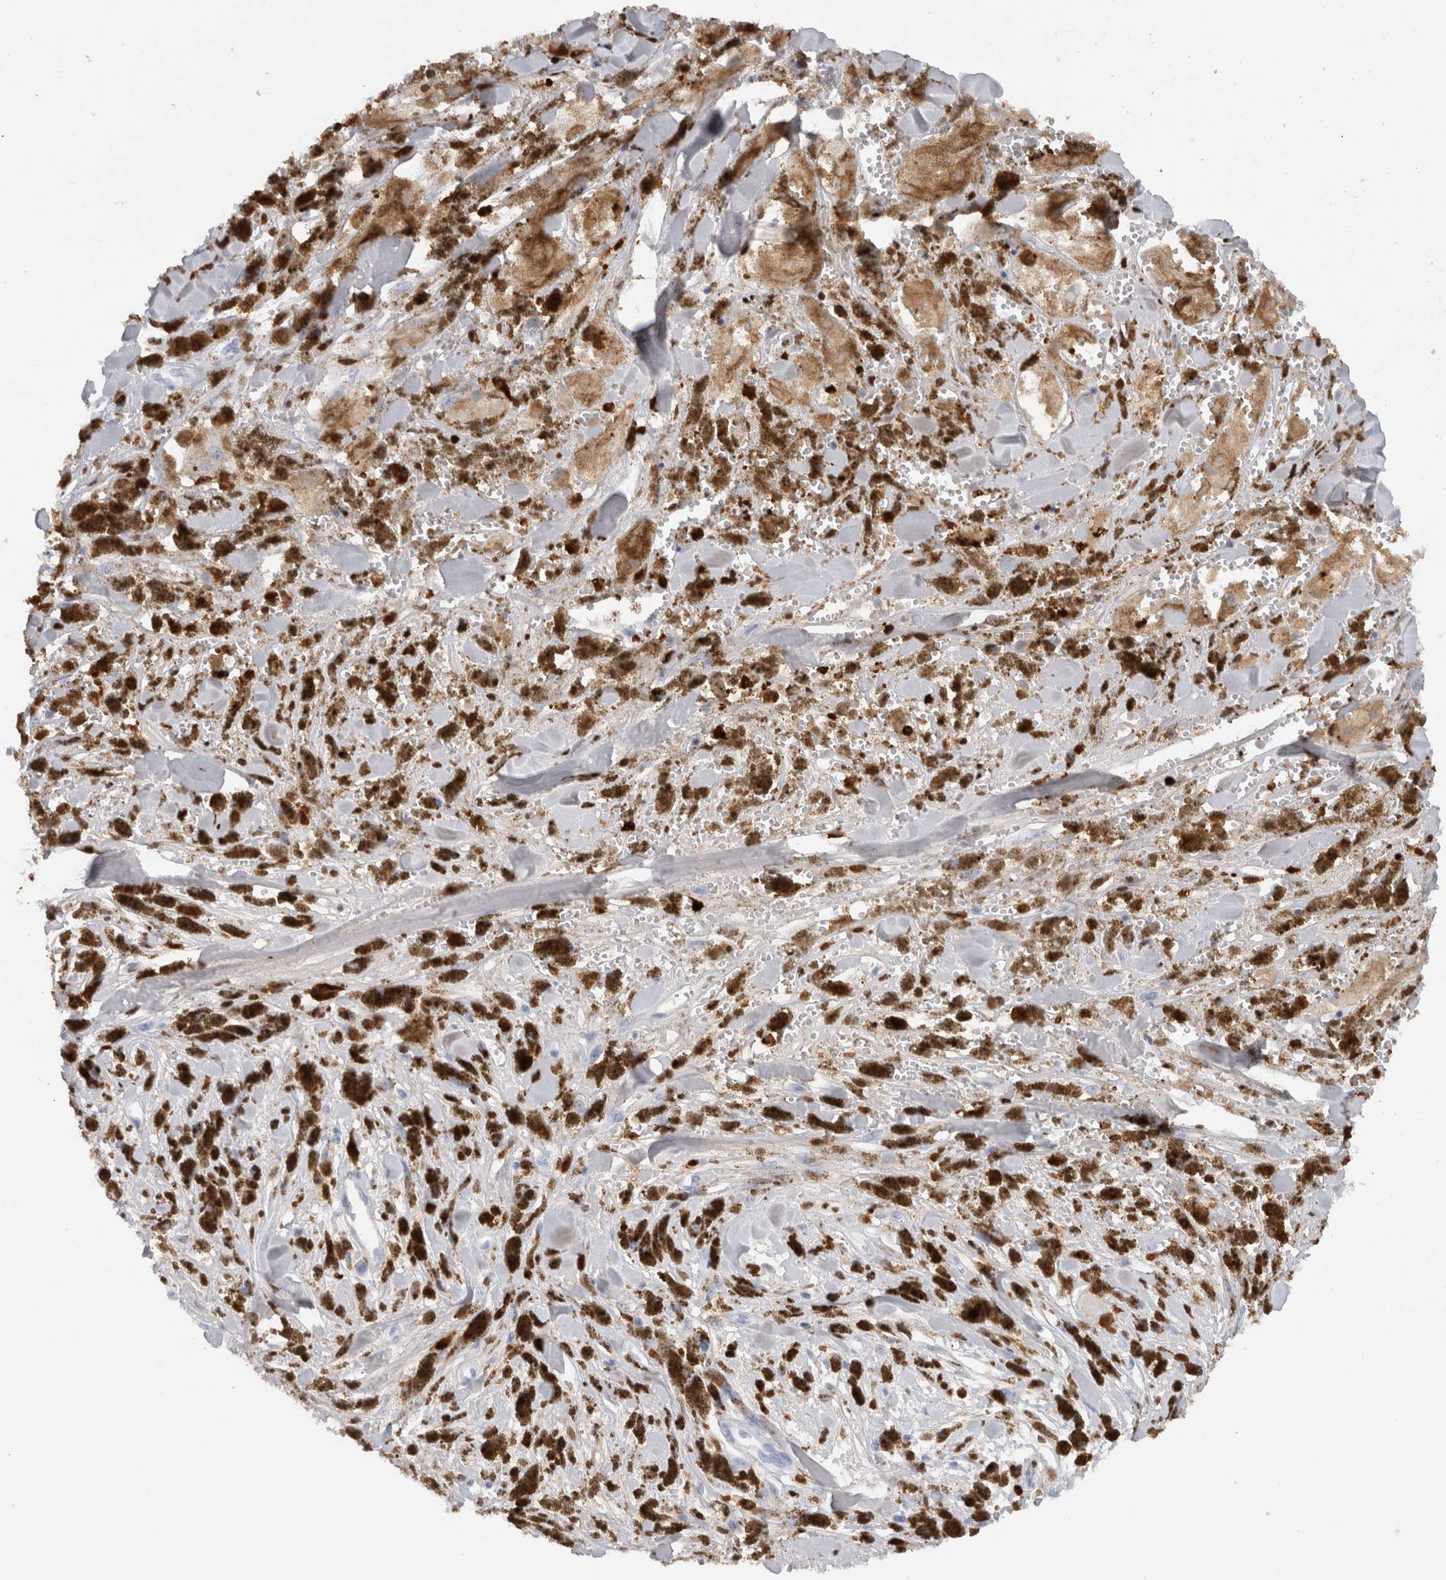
{"staining": {"intensity": "negative", "quantity": "none", "location": "none"}, "tissue": "melanoma", "cell_type": "Tumor cells", "image_type": "cancer", "snomed": [{"axis": "morphology", "description": "Malignant melanoma, NOS"}, {"axis": "topography", "description": "Skin"}], "caption": "Melanoma was stained to show a protein in brown. There is no significant expression in tumor cells.", "gene": "S100A8", "patient": {"sex": "male", "age": 88}}